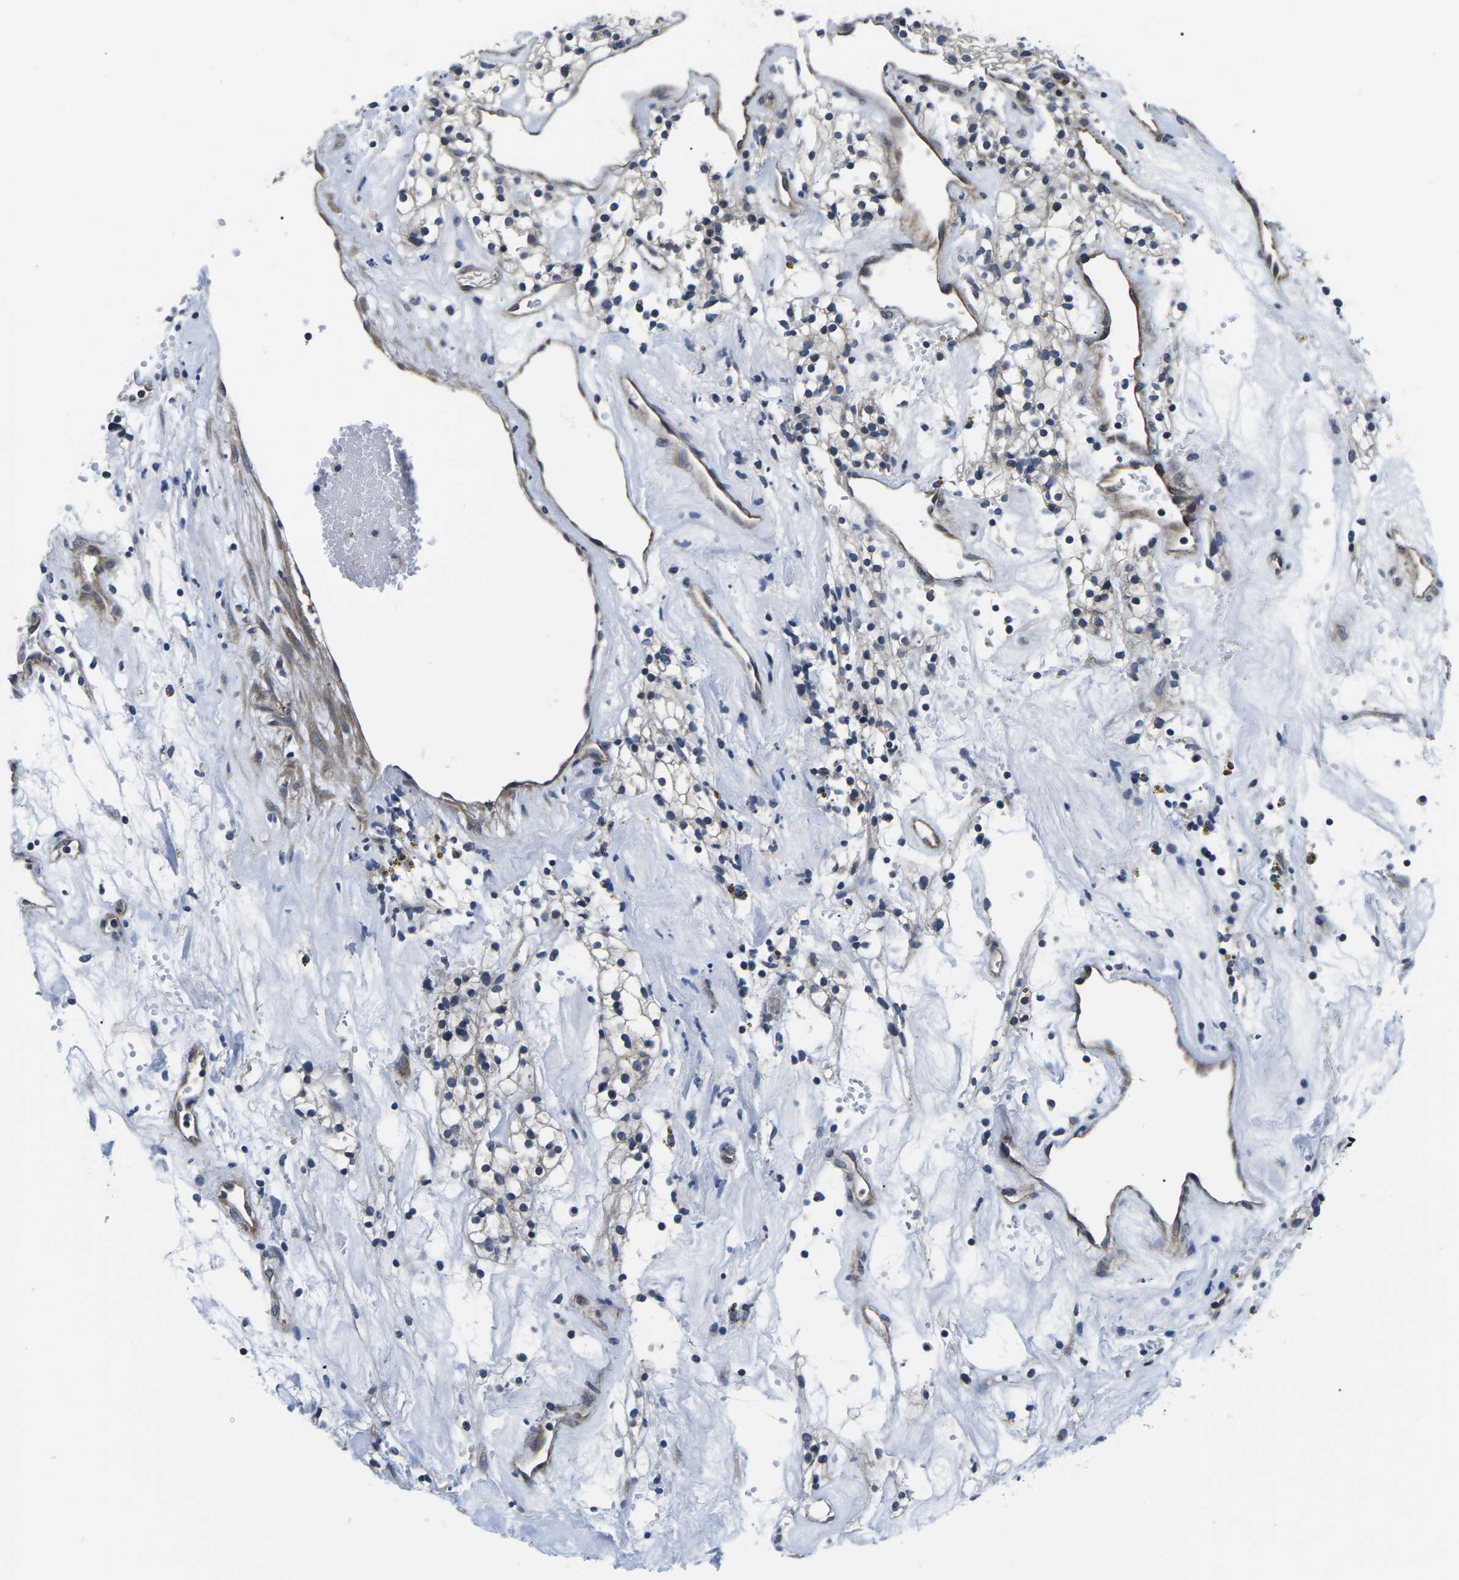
{"staining": {"intensity": "negative", "quantity": "none", "location": "none"}, "tissue": "renal cancer", "cell_type": "Tumor cells", "image_type": "cancer", "snomed": [{"axis": "morphology", "description": "Adenocarcinoma, NOS"}, {"axis": "topography", "description": "Kidney"}], "caption": "IHC photomicrograph of renal cancer (adenocarcinoma) stained for a protein (brown), which demonstrates no expression in tumor cells.", "gene": "GSK3B", "patient": {"sex": "male", "age": 59}}